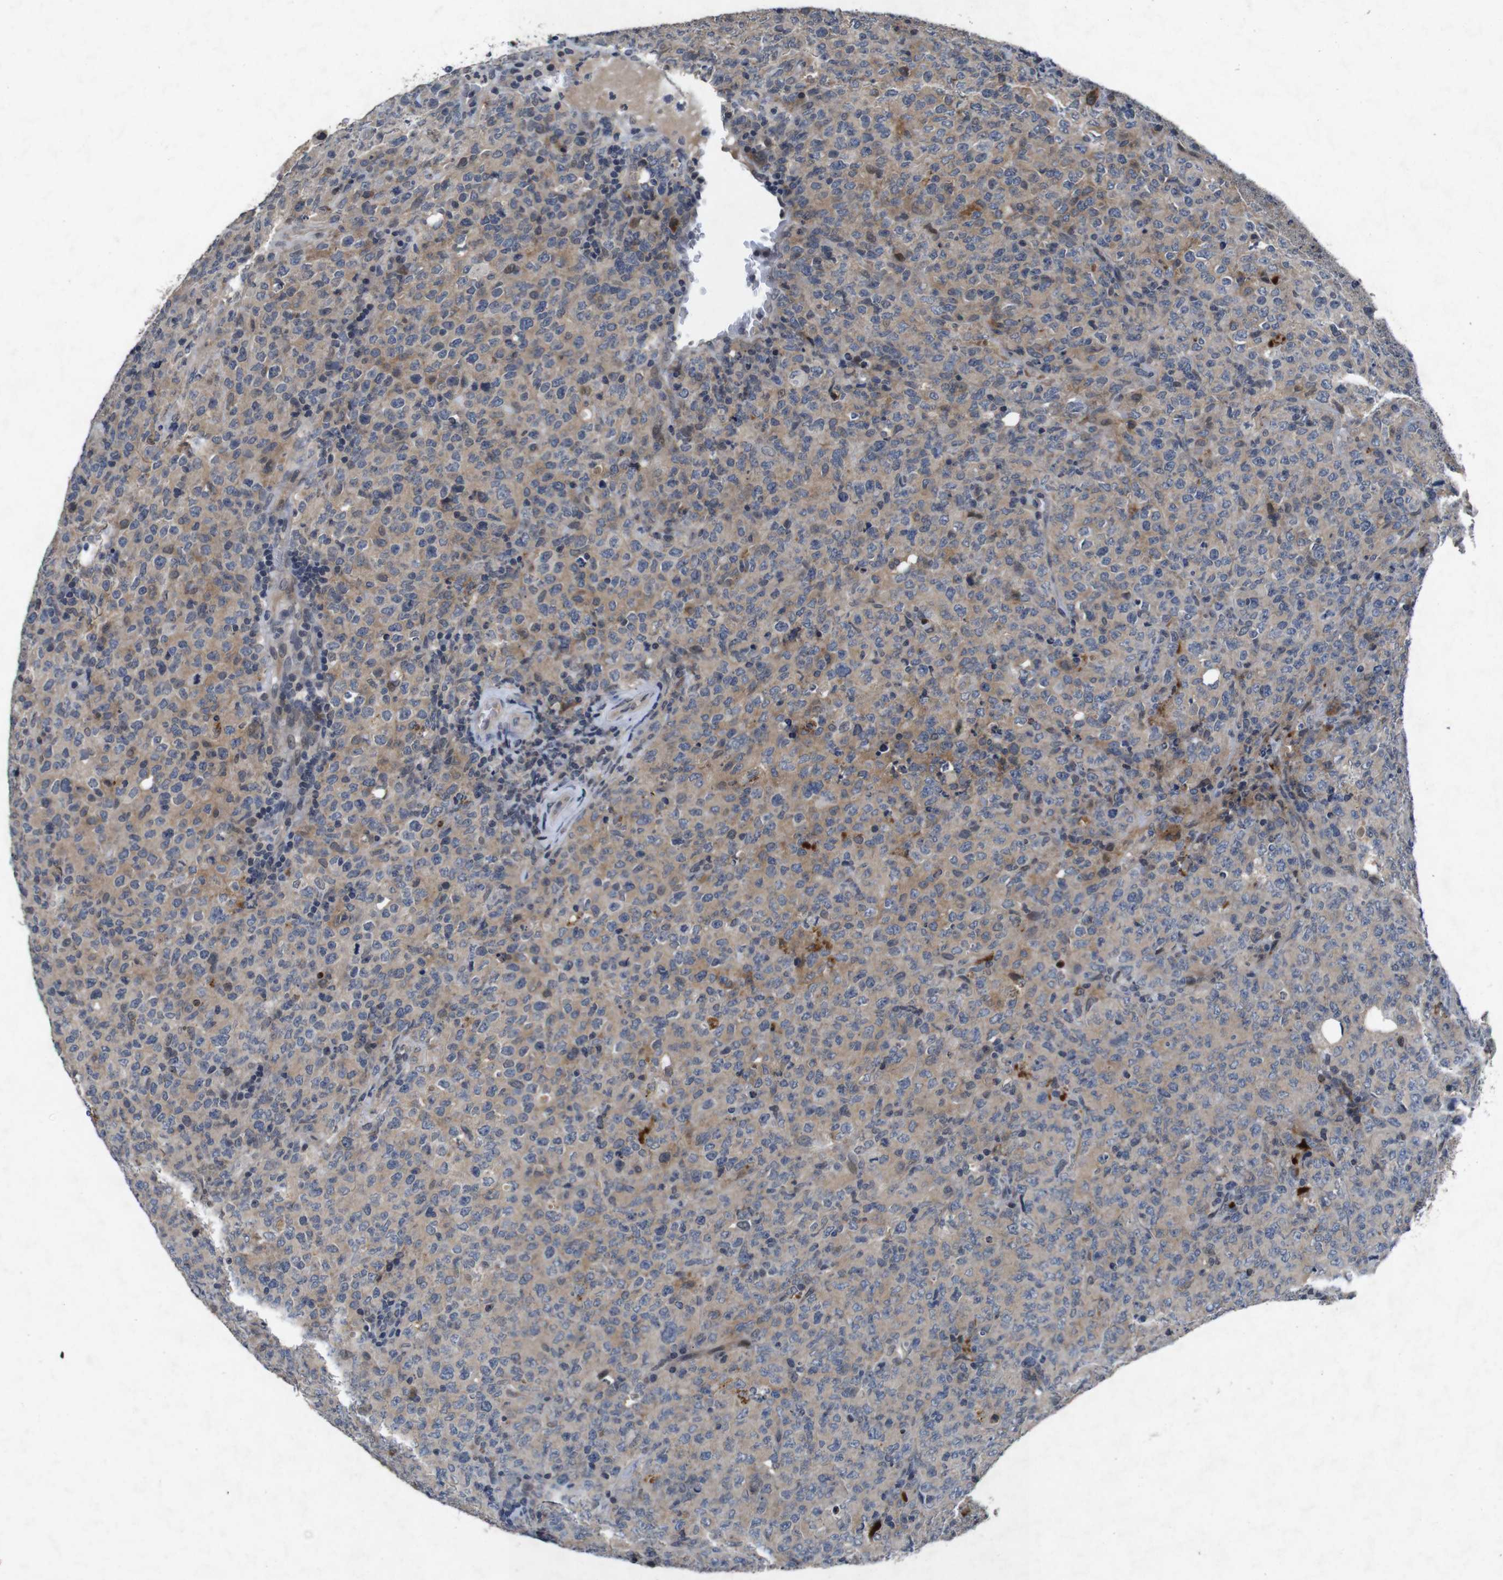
{"staining": {"intensity": "weak", "quantity": "25%-75%", "location": "cytoplasmic/membranous"}, "tissue": "lymphoma", "cell_type": "Tumor cells", "image_type": "cancer", "snomed": [{"axis": "morphology", "description": "Malignant lymphoma, non-Hodgkin's type, High grade"}, {"axis": "topography", "description": "Tonsil"}], "caption": "High-magnification brightfield microscopy of malignant lymphoma, non-Hodgkin's type (high-grade) stained with DAB (brown) and counterstained with hematoxylin (blue). tumor cells exhibit weak cytoplasmic/membranous staining is present in about25%-75% of cells.", "gene": "AKT3", "patient": {"sex": "female", "age": 36}}